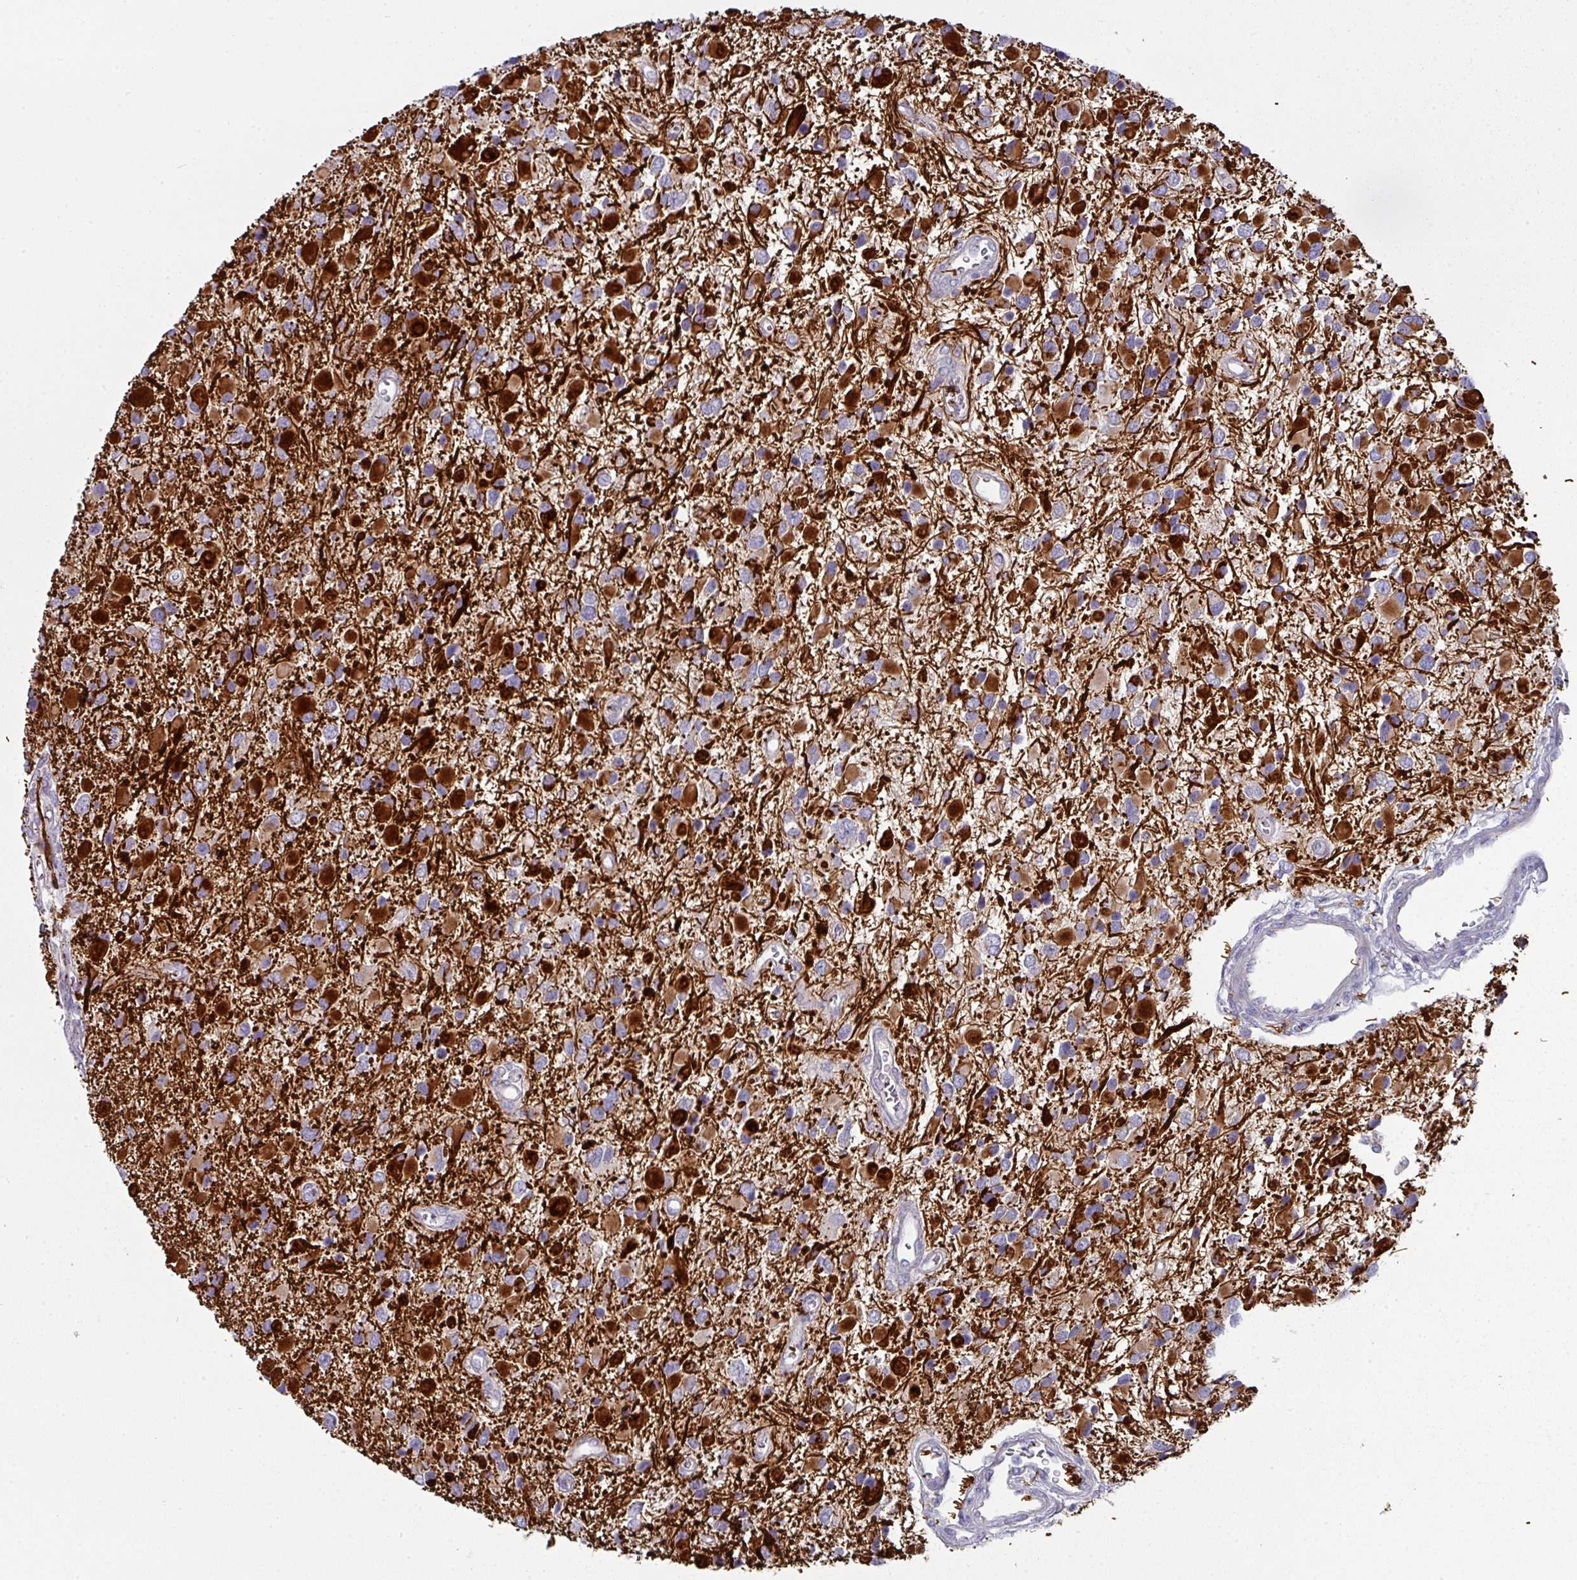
{"staining": {"intensity": "strong", "quantity": ">75%", "location": "cytoplasmic/membranous"}, "tissue": "glioma", "cell_type": "Tumor cells", "image_type": "cancer", "snomed": [{"axis": "morphology", "description": "Glioma, malignant, High grade"}, {"axis": "topography", "description": "Brain"}], "caption": "This is an image of IHC staining of glioma, which shows strong expression in the cytoplasmic/membranous of tumor cells.", "gene": "IL4R", "patient": {"sex": "male", "age": 53}}